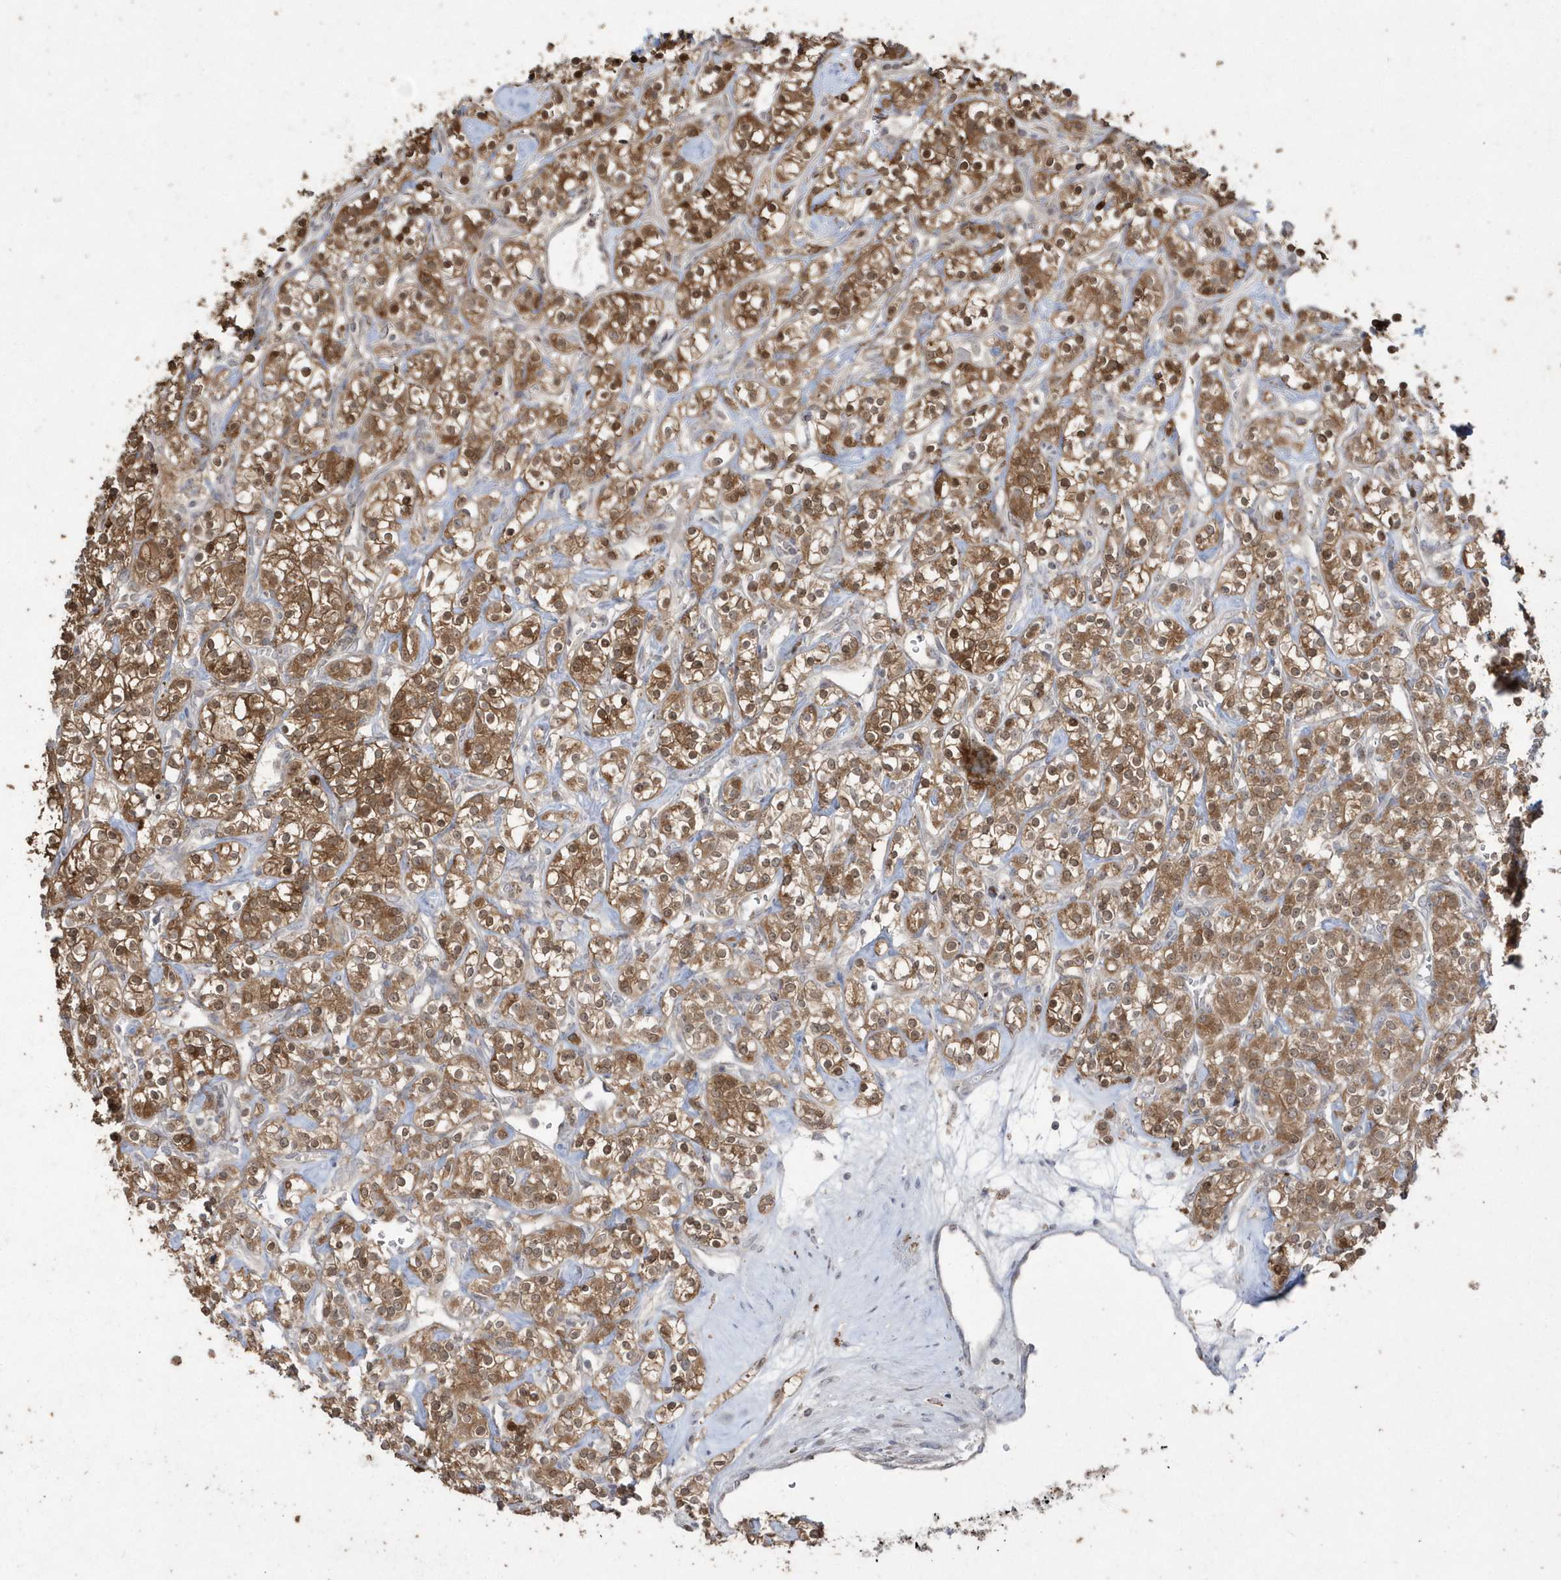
{"staining": {"intensity": "moderate", "quantity": ">75%", "location": "cytoplasmic/membranous,nuclear"}, "tissue": "renal cancer", "cell_type": "Tumor cells", "image_type": "cancer", "snomed": [{"axis": "morphology", "description": "Adenocarcinoma, NOS"}, {"axis": "topography", "description": "Kidney"}], "caption": "DAB (3,3'-diaminobenzidine) immunohistochemical staining of human renal adenocarcinoma shows moderate cytoplasmic/membranous and nuclear protein positivity in approximately >75% of tumor cells.", "gene": "GEMIN6", "patient": {"sex": "male", "age": 77}}